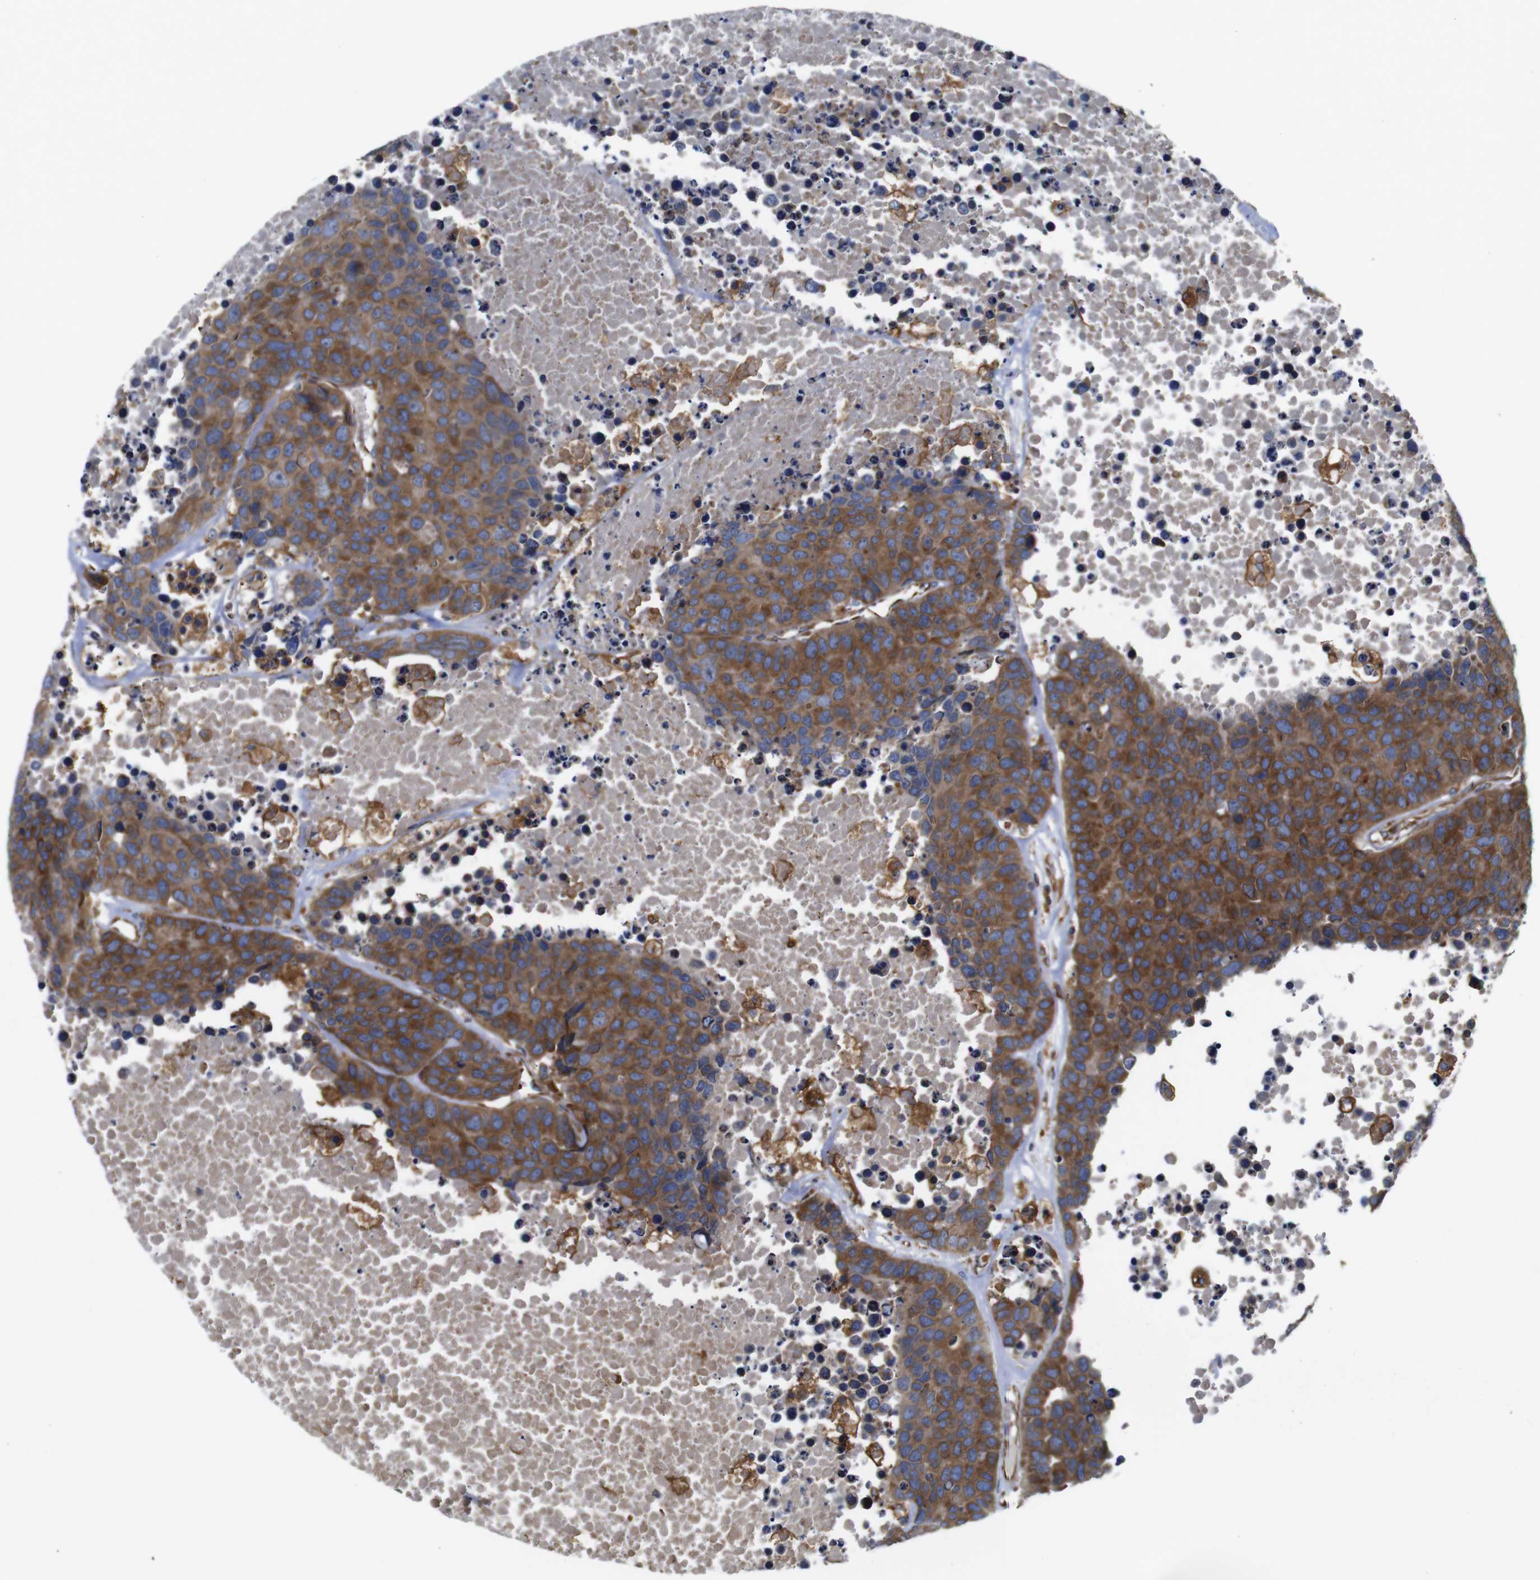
{"staining": {"intensity": "strong", "quantity": ">75%", "location": "cytoplasmic/membranous"}, "tissue": "carcinoid", "cell_type": "Tumor cells", "image_type": "cancer", "snomed": [{"axis": "morphology", "description": "Carcinoid, malignant, NOS"}, {"axis": "topography", "description": "Lung"}], "caption": "The photomicrograph exhibits staining of malignant carcinoid, revealing strong cytoplasmic/membranous protein staining (brown color) within tumor cells.", "gene": "POMK", "patient": {"sex": "male", "age": 60}}